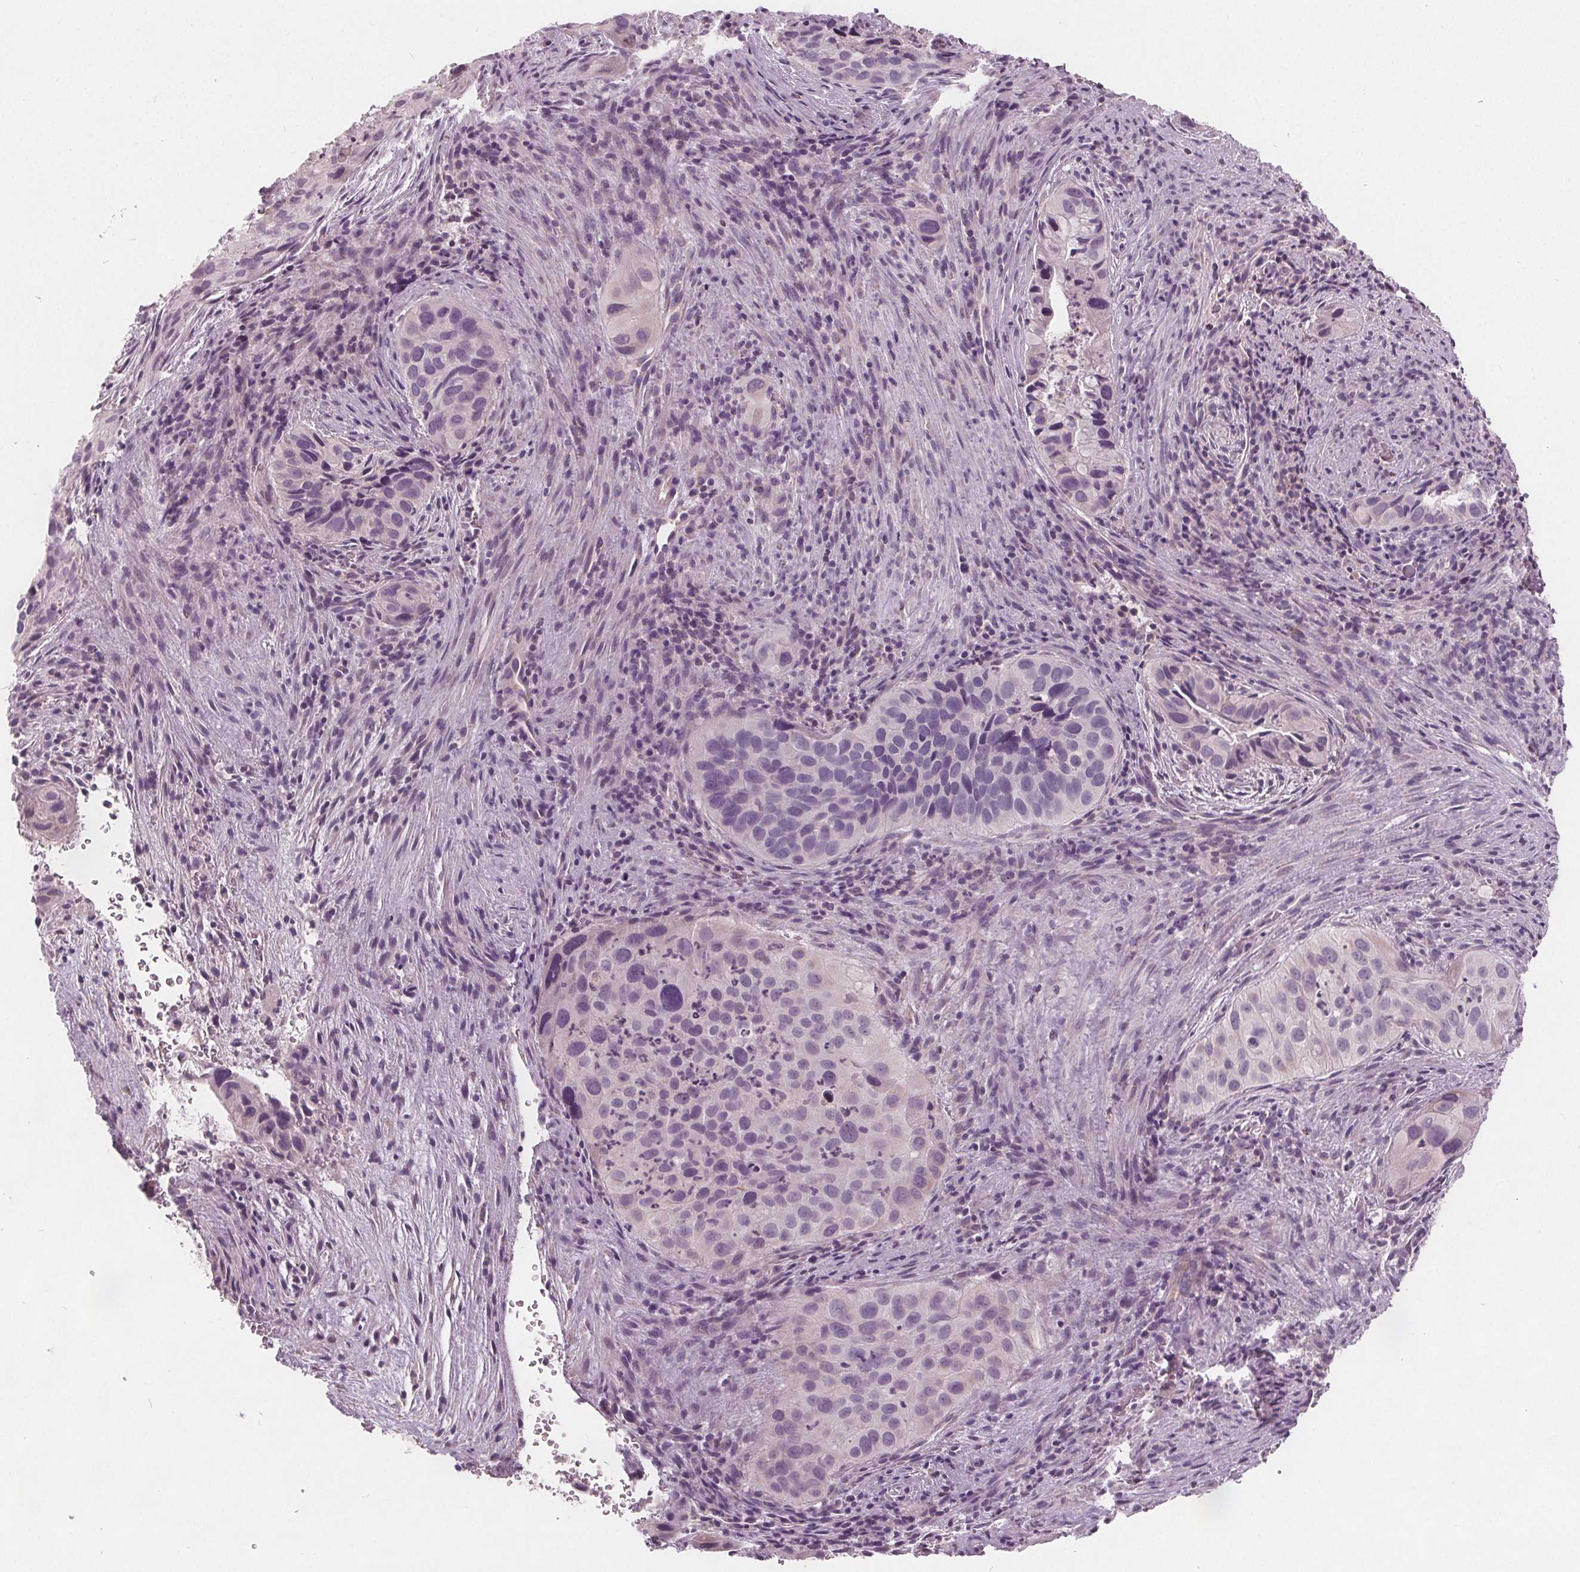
{"staining": {"intensity": "negative", "quantity": "none", "location": "none"}, "tissue": "cervical cancer", "cell_type": "Tumor cells", "image_type": "cancer", "snomed": [{"axis": "morphology", "description": "Squamous cell carcinoma, NOS"}, {"axis": "topography", "description": "Cervix"}], "caption": "Immunohistochemical staining of cervical squamous cell carcinoma demonstrates no significant positivity in tumor cells.", "gene": "ECI2", "patient": {"sex": "female", "age": 38}}